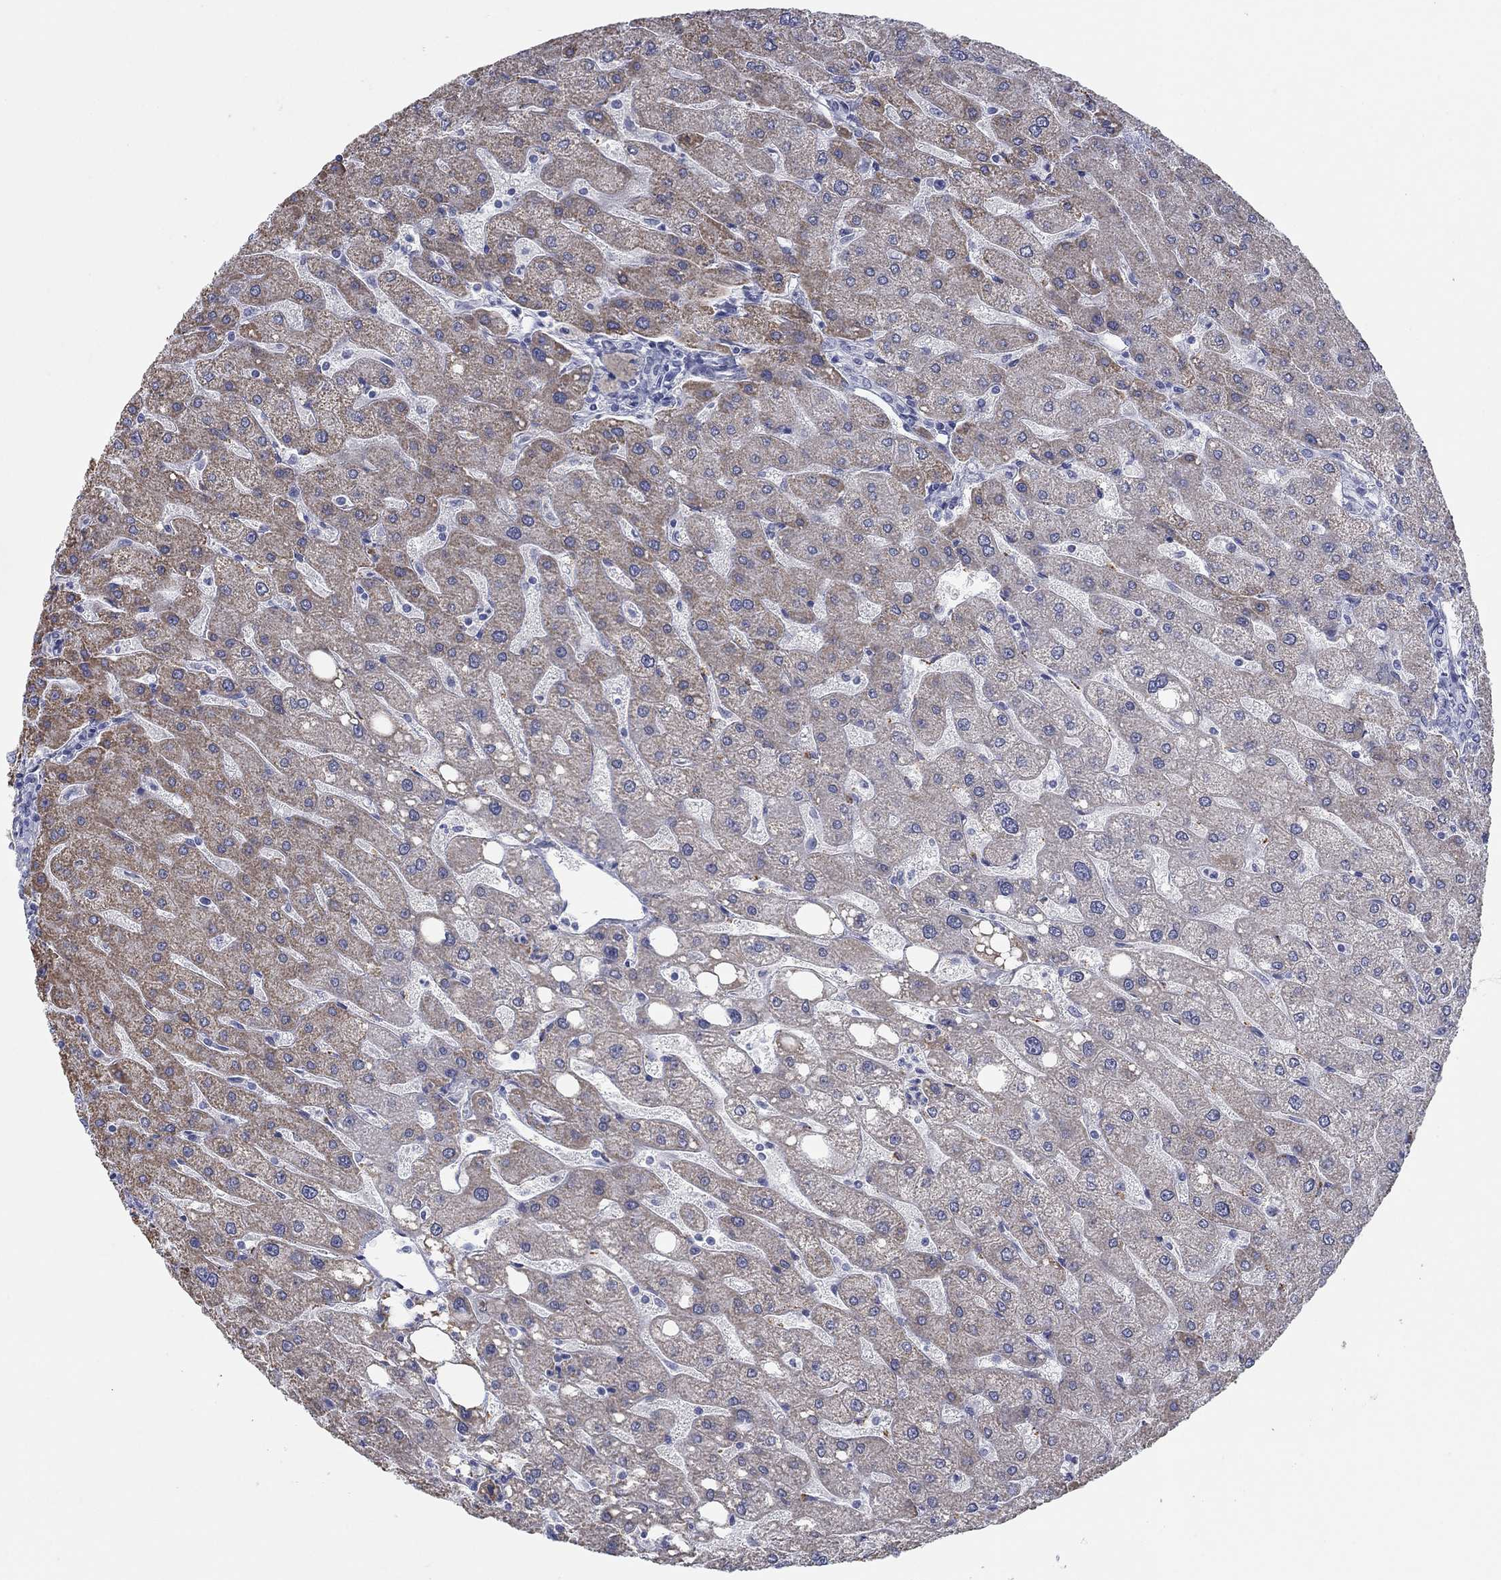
{"staining": {"intensity": "negative", "quantity": "none", "location": "none"}, "tissue": "liver", "cell_type": "Cholangiocytes", "image_type": "normal", "snomed": [{"axis": "morphology", "description": "Normal tissue, NOS"}, {"axis": "topography", "description": "Liver"}], "caption": "The image exhibits no significant staining in cholangiocytes of liver. (IHC, brightfield microscopy, high magnification).", "gene": "DNAL1", "patient": {"sex": "male", "age": 67}}